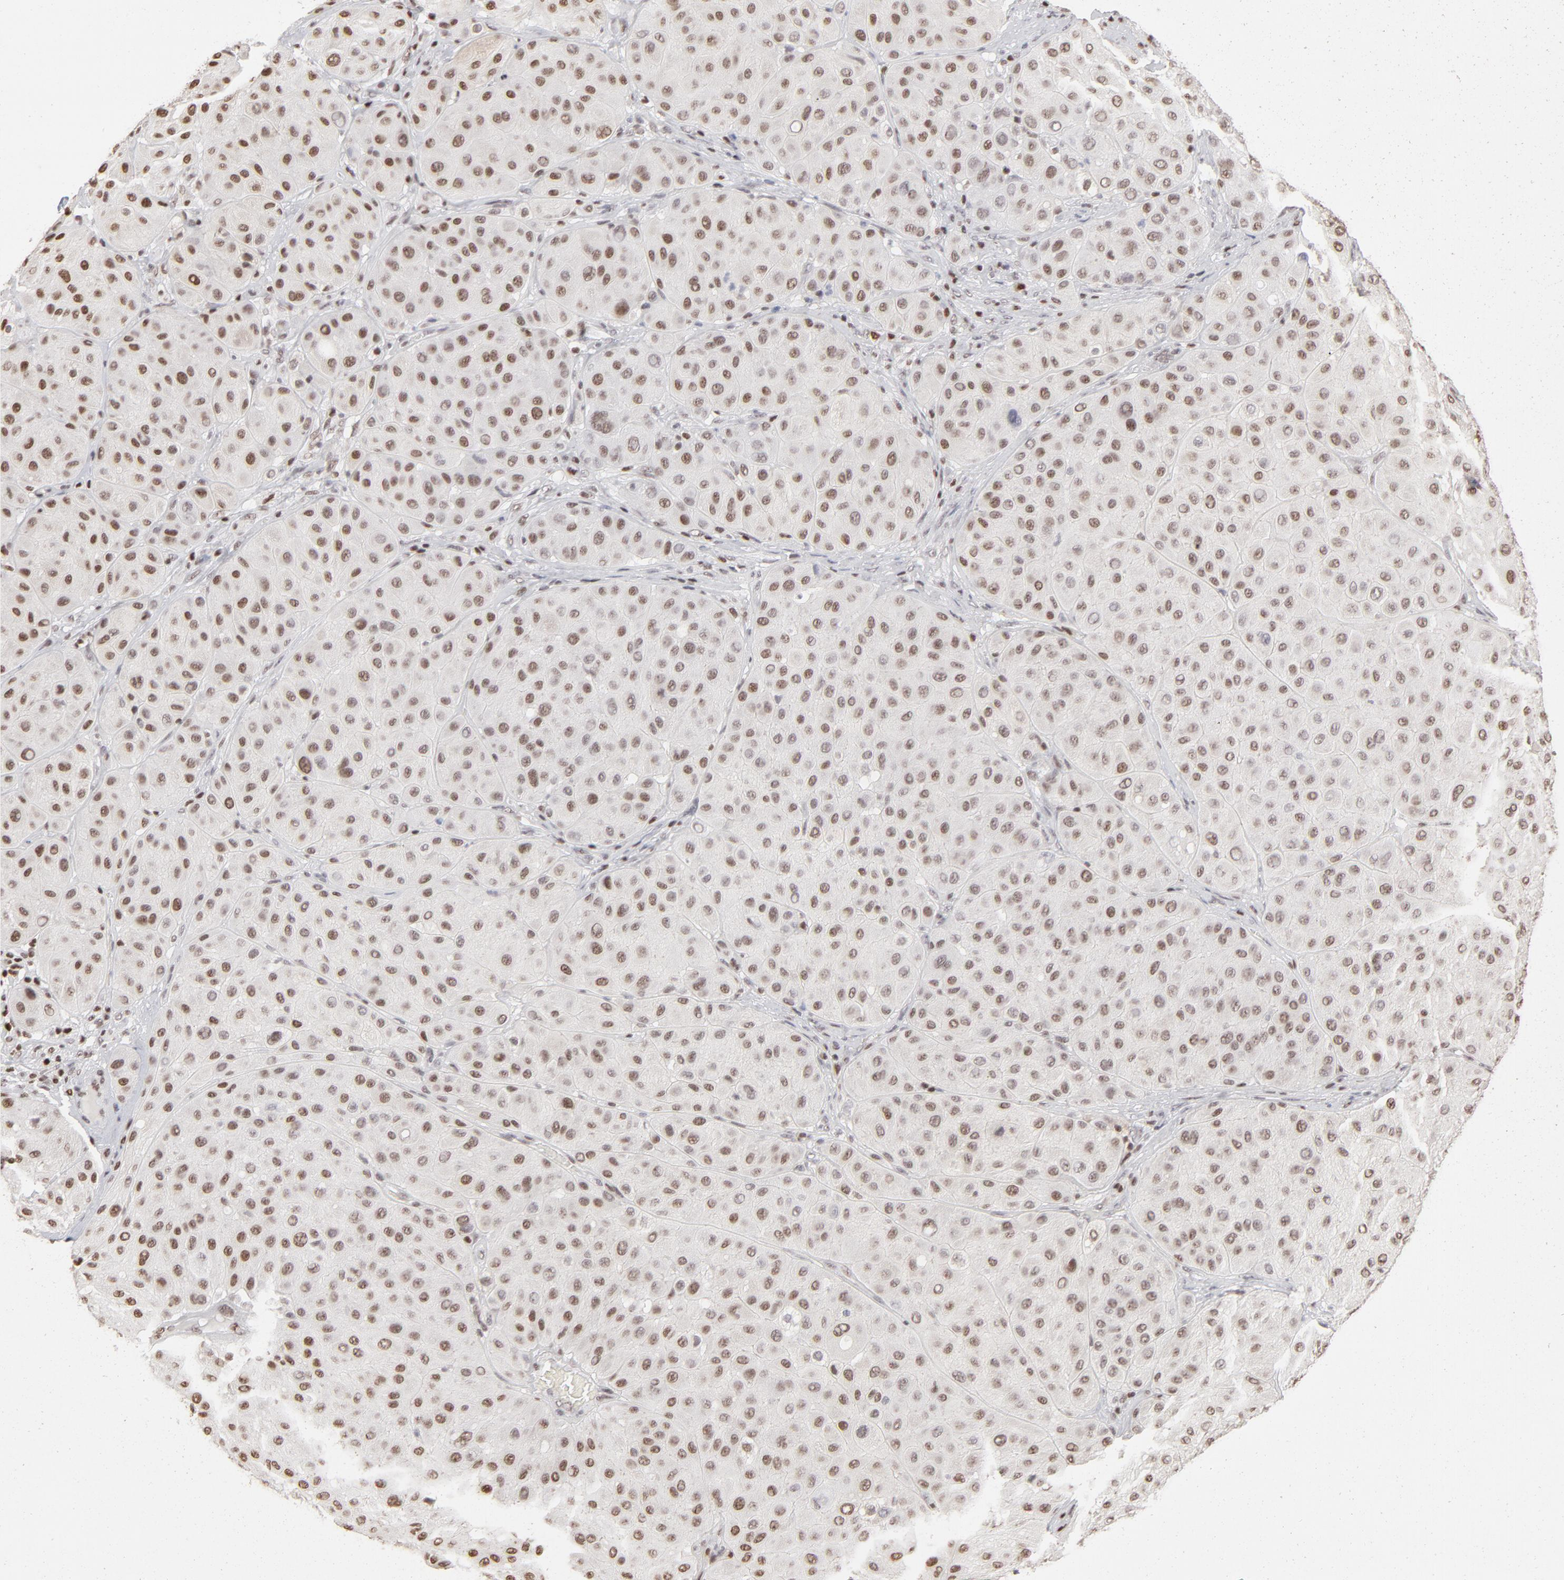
{"staining": {"intensity": "moderate", "quantity": "25%-75%", "location": "nuclear"}, "tissue": "melanoma", "cell_type": "Tumor cells", "image_type": "cancer", "snomed": [{"axis": "morphology", "description": "Normal tissue, NOS"}, {"axis": "morphology", "description": "Malignant melanoma, Metastatic site"}, {"axis": "topography", "description": "Skin"}], "caption": "Human melanoma stained with a protein marker shows moderate staining in tumor cells.", "gene": "PARP1", "patient": {"sex": "male", "age": 41}}